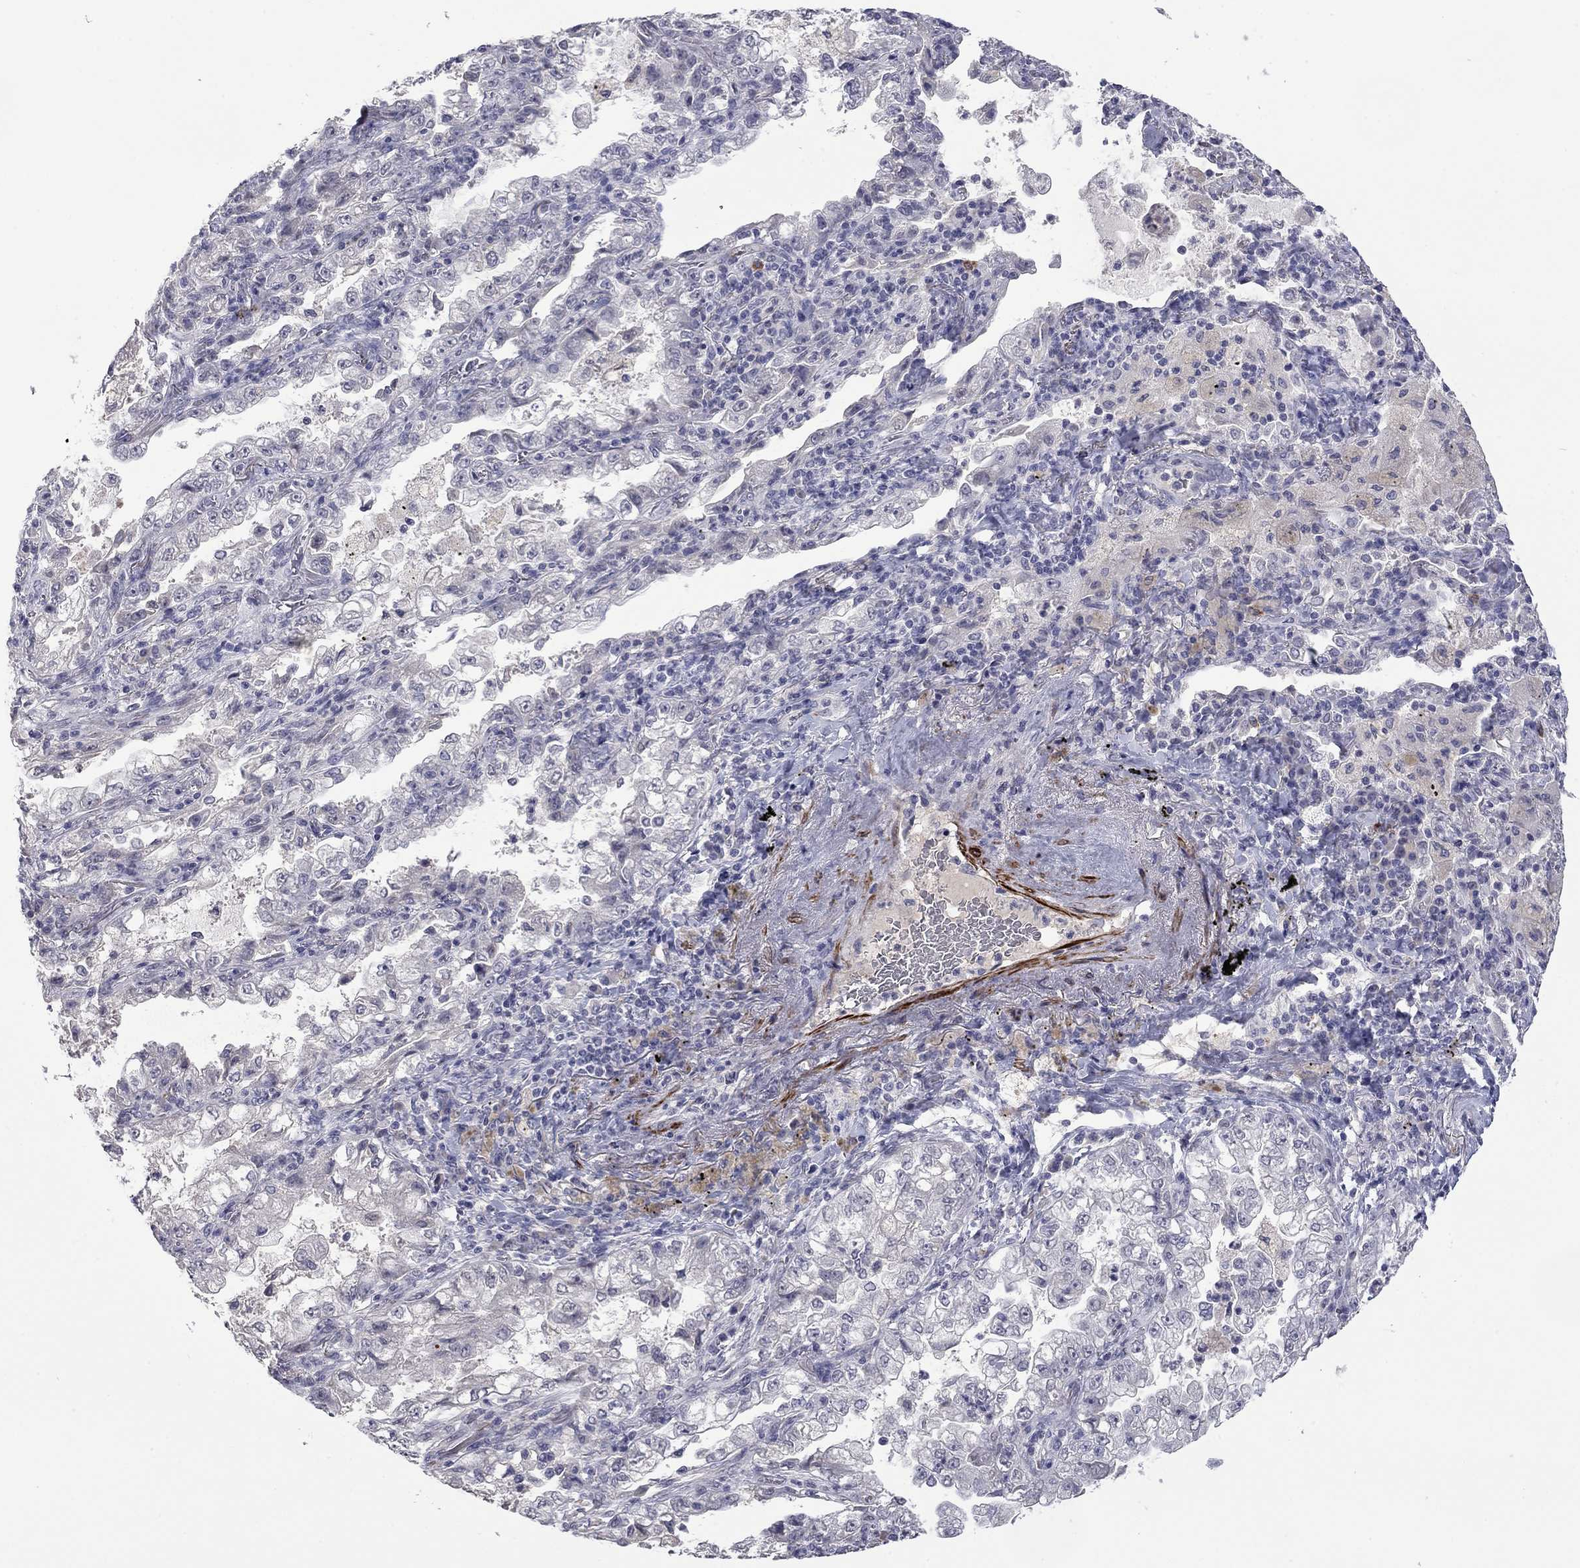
{"staining": {"intensity": "negative", "quantity": "none", "location": "none"}, "tissue": "lung cancer", "cell_type": "Tumor cells", "image_type": "cancer", "snomed": [{"axis": "morphology", "description": "Adenocarcinoma, NOS"}, {"axis": "topography", "description": "Lung"}], "caption": "An image of human lung cancer (adenocarcinoma) is negative for staining in tumor cells.", "gene": "IP6K3", "patient": {"sex": "female", "age": 73}}